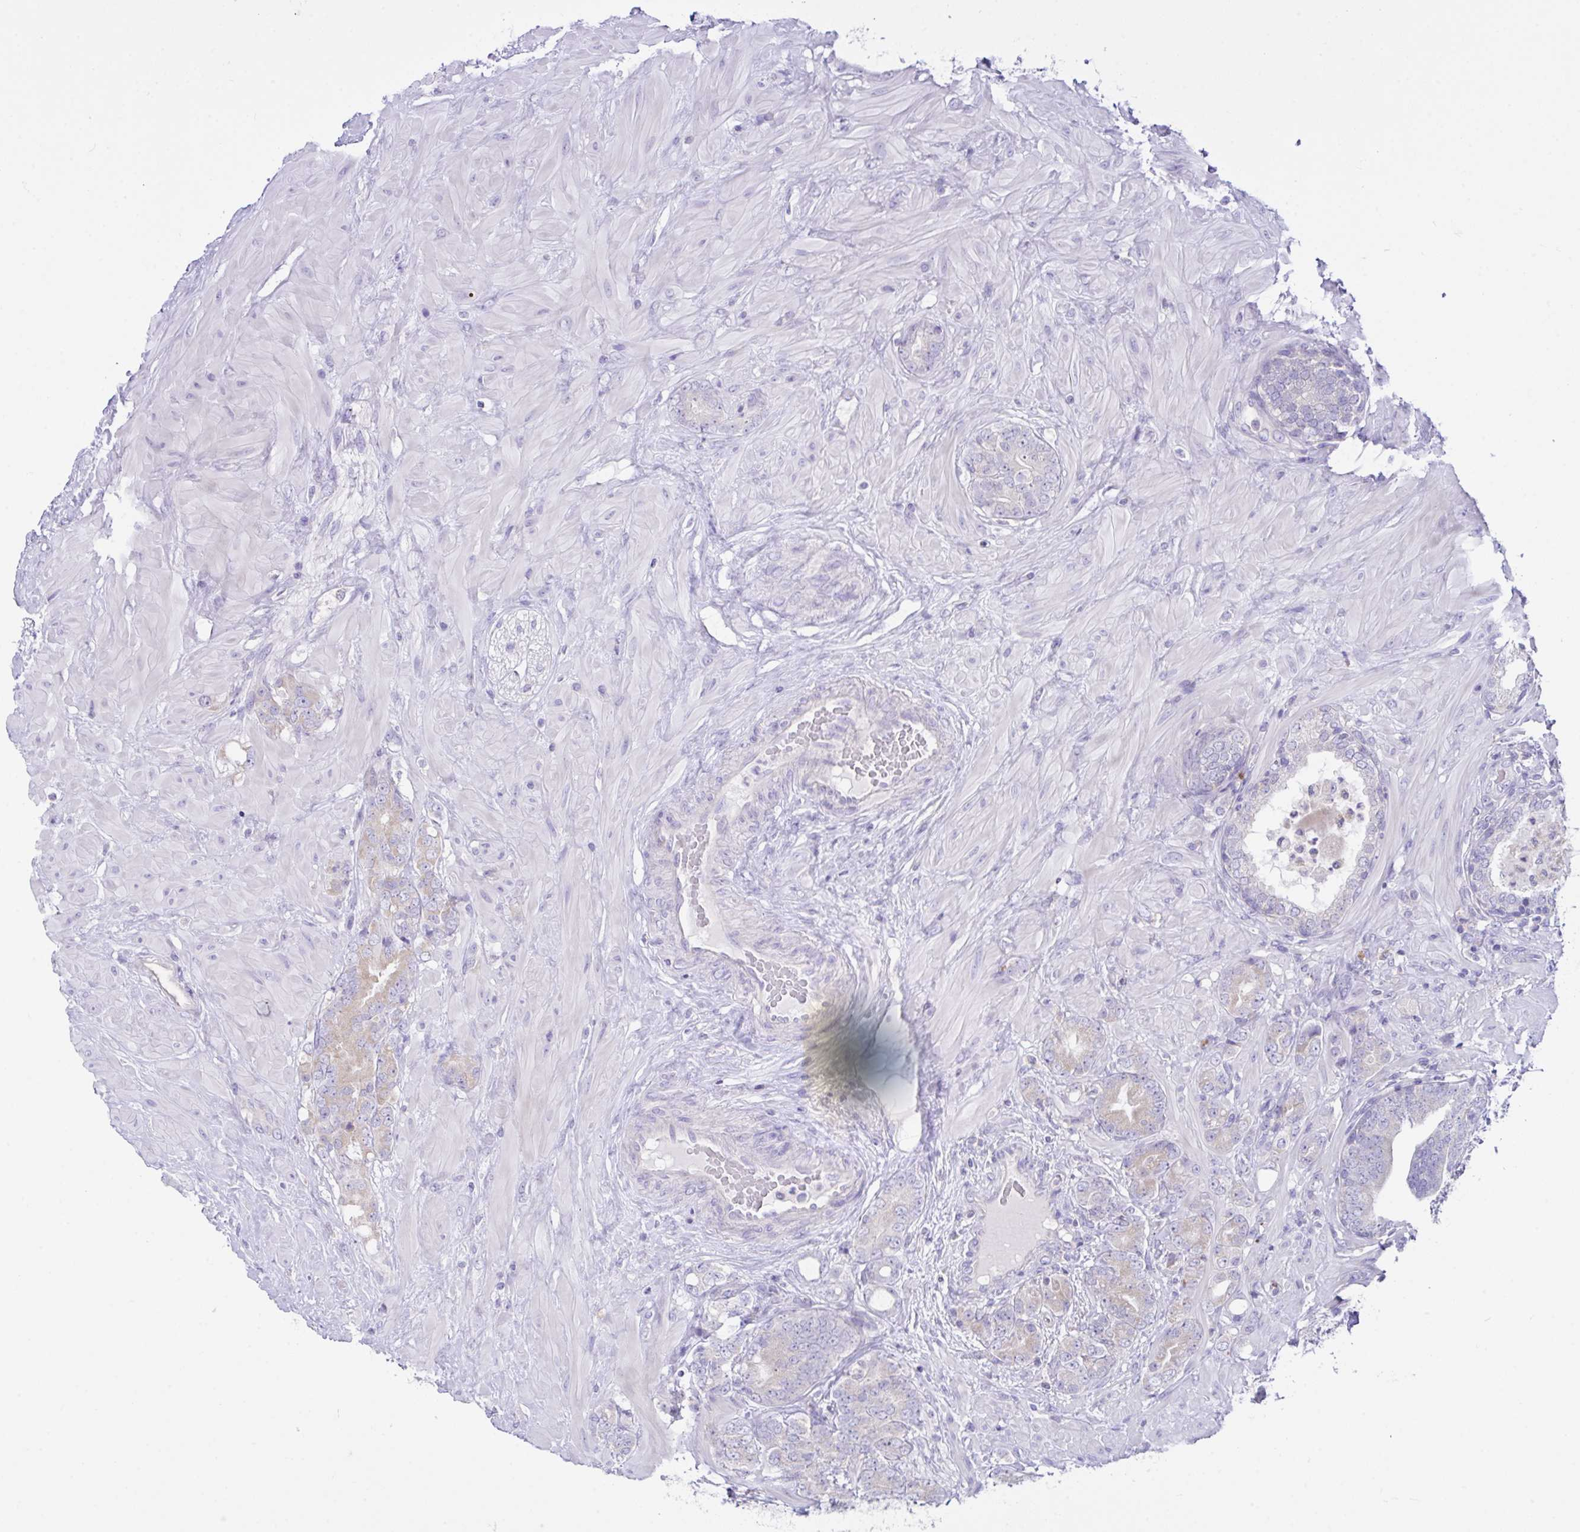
{"staining": {"intensity": "weak", "quantity": "<25%", "location": "cytoplasmic/membranous"}, "tissue": "prostate cancer", "cell_type": "Tumor cells", "image_type": "cancer", "snomed": [{"axis": "morphology", "description": "Adenocarcinoma, High grade"}, {"axis": "topography", "description": "Prostate"}], "caption": "Prostate adenocarcinoma (high-grade) was stained to show a protein in brown. There is no significant expression in tumor cells.", "gene": "D2HGDH", "patient": {"sex": "male", "age": 62}}